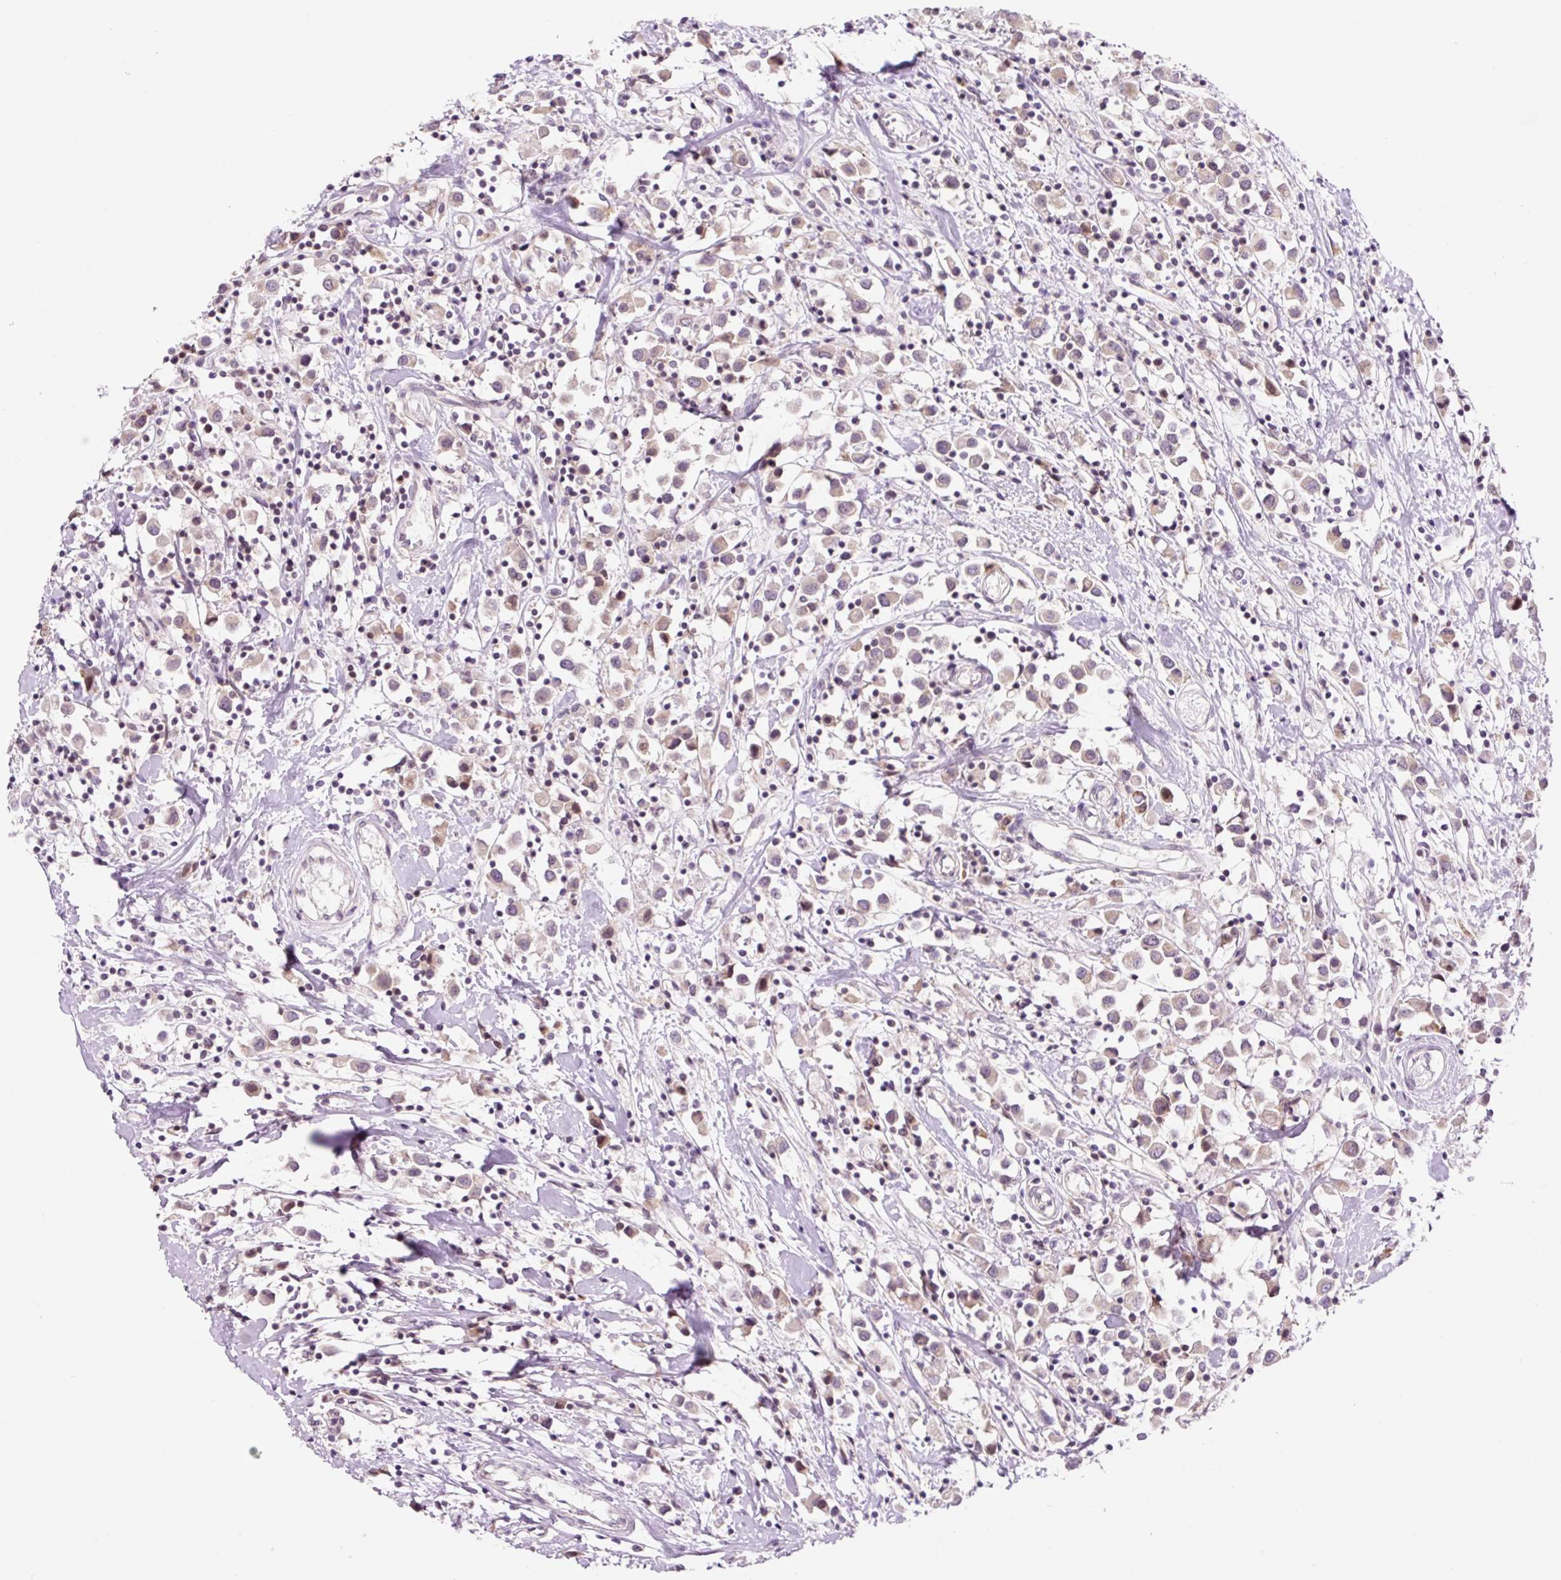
{"staining": {"intensity": "weak", "quantity": "25%-75%", "location": "cytoplasmic/membranous"}, "tissue": "breast cancer", "cell_type": "Tumor cells", "image_type": "cancer", "snomed": [{"axis": "morphology", "description": "Duct carcinoma"}, {"axis": "topography", "description": "Breast"}], "caption": "Immunohistochemistry (IHC) photomicrograph of neoplastic tissue: human breast infiltrating ductal carcinoma stained using immunohistochemistry (IHC) shows low levels of weak protein expression localized specifically in the cytoplasmic/membranous of tumor cells, appearing as a cytoplasmic/membranous brown color.", "gene": "RPL41", "patient": {"sex": "female", "age": 61}}